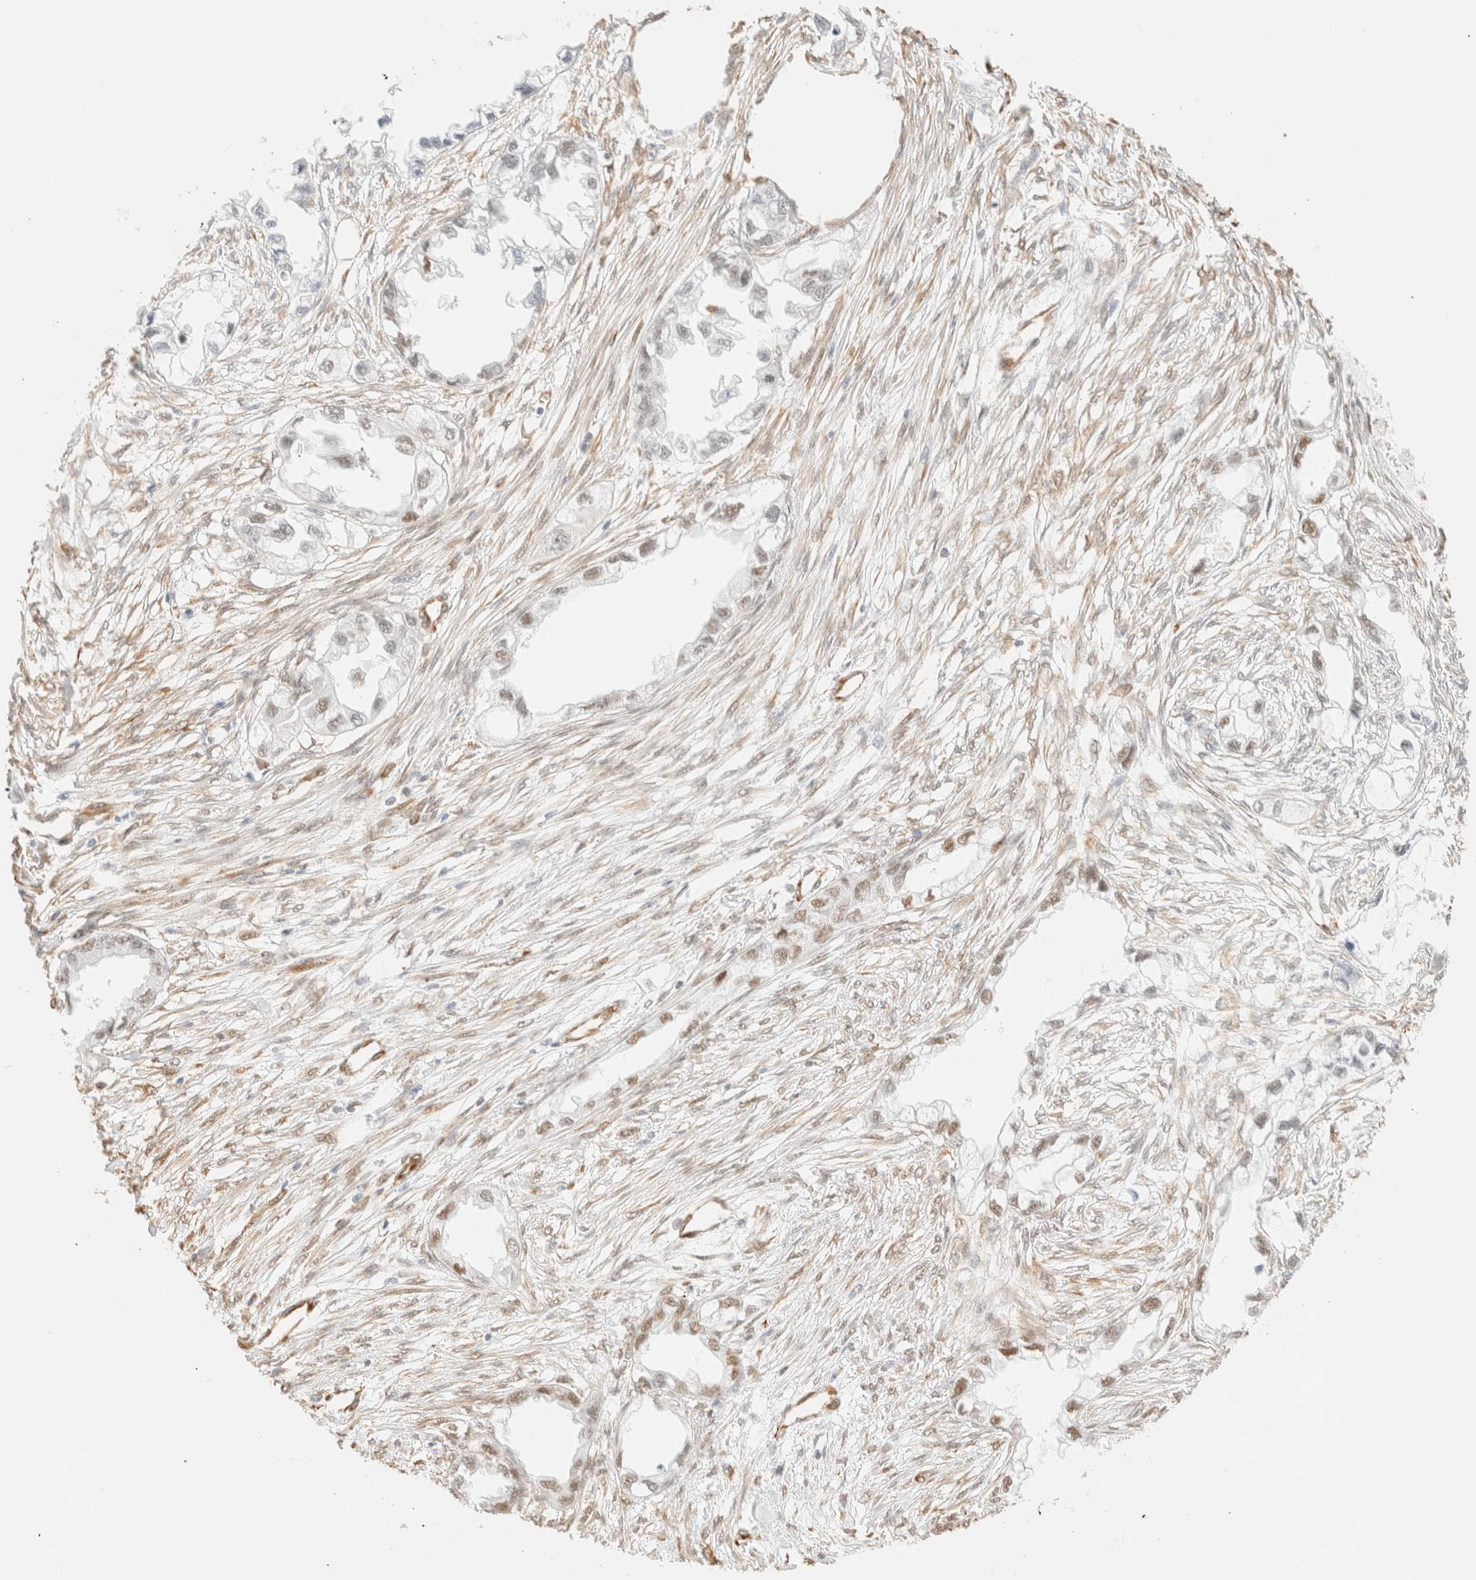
{"staining": {"intensity": "weak", "quantity": "<25%", "location": "nuclear"}, "tissue": "endometrial cancer", "cell_type": "Tumor cells", "image_type": "cancer", "snomed": [{"axis": "morphology", "description": "Adenocarcinoma, NOS"}, {"axis": "morphology", "description": "Adenocarcinoma, metastatic, NOS"}, {"axis": "topography", "description": "Adipose tissue"}, {"axis": "topography", "description": "Endometrium"}], "caption": "DAB immunohistochemical staining of endometrial cancer displays no significant staining in tumor cells.", "gene": "ZSCAN18", "patient": {"sex": "female", "age": 67}}